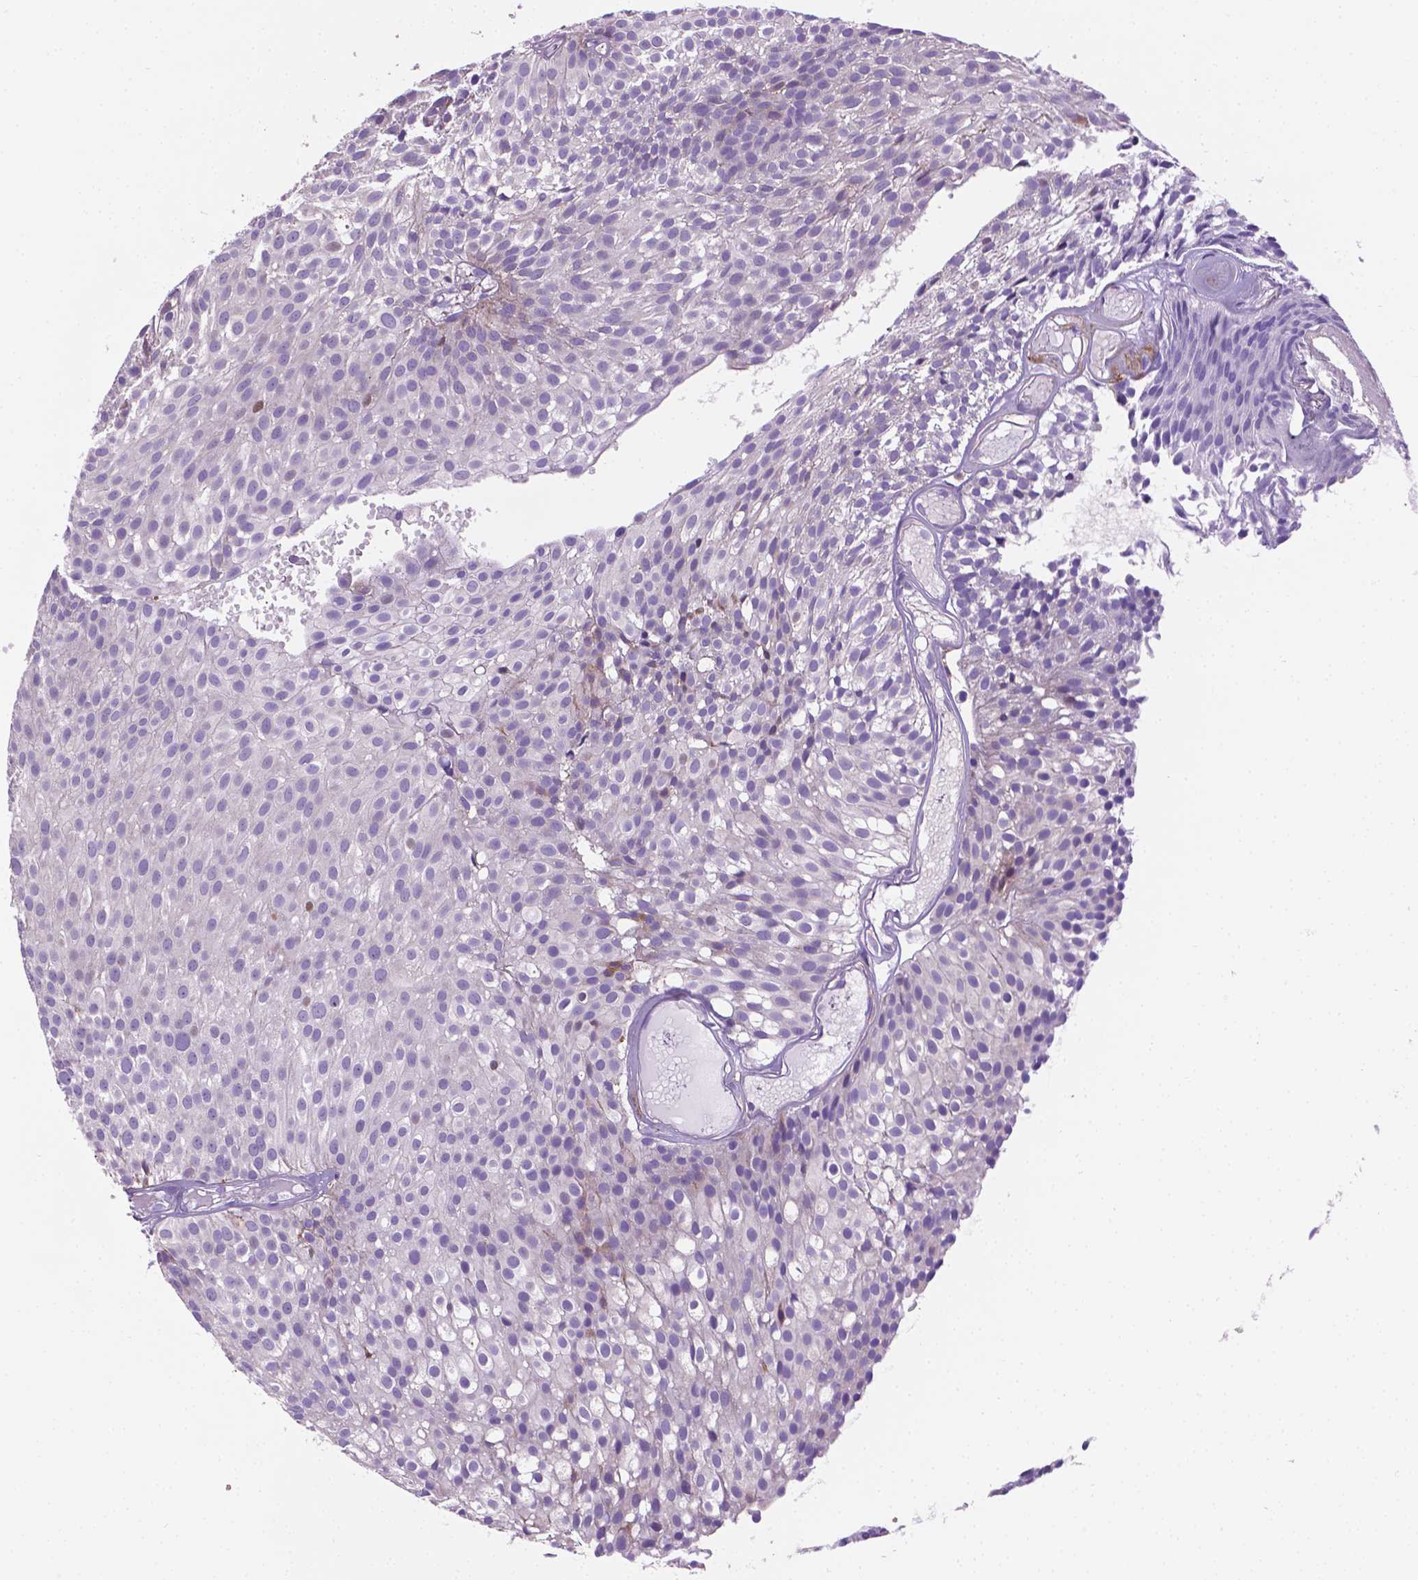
{"staining": {"intensity": "negative", "quantity": "none", "location": "none"}, "tissue": "urothelial cancer", "cell_type": "Tumor cells", "image_type": "cancer", "snomed": [{"axis": "morphology", "description": "Urothelial carcinoma, Low grade"}, {"axis": "topography", "description": "Urinary bladder"}], "caption": "There is no significant positivity in tumor cells of low-grade urothelial carcinoma.", "gene": "ACAD10", "patient": {"sex": "male", "age": 63}}